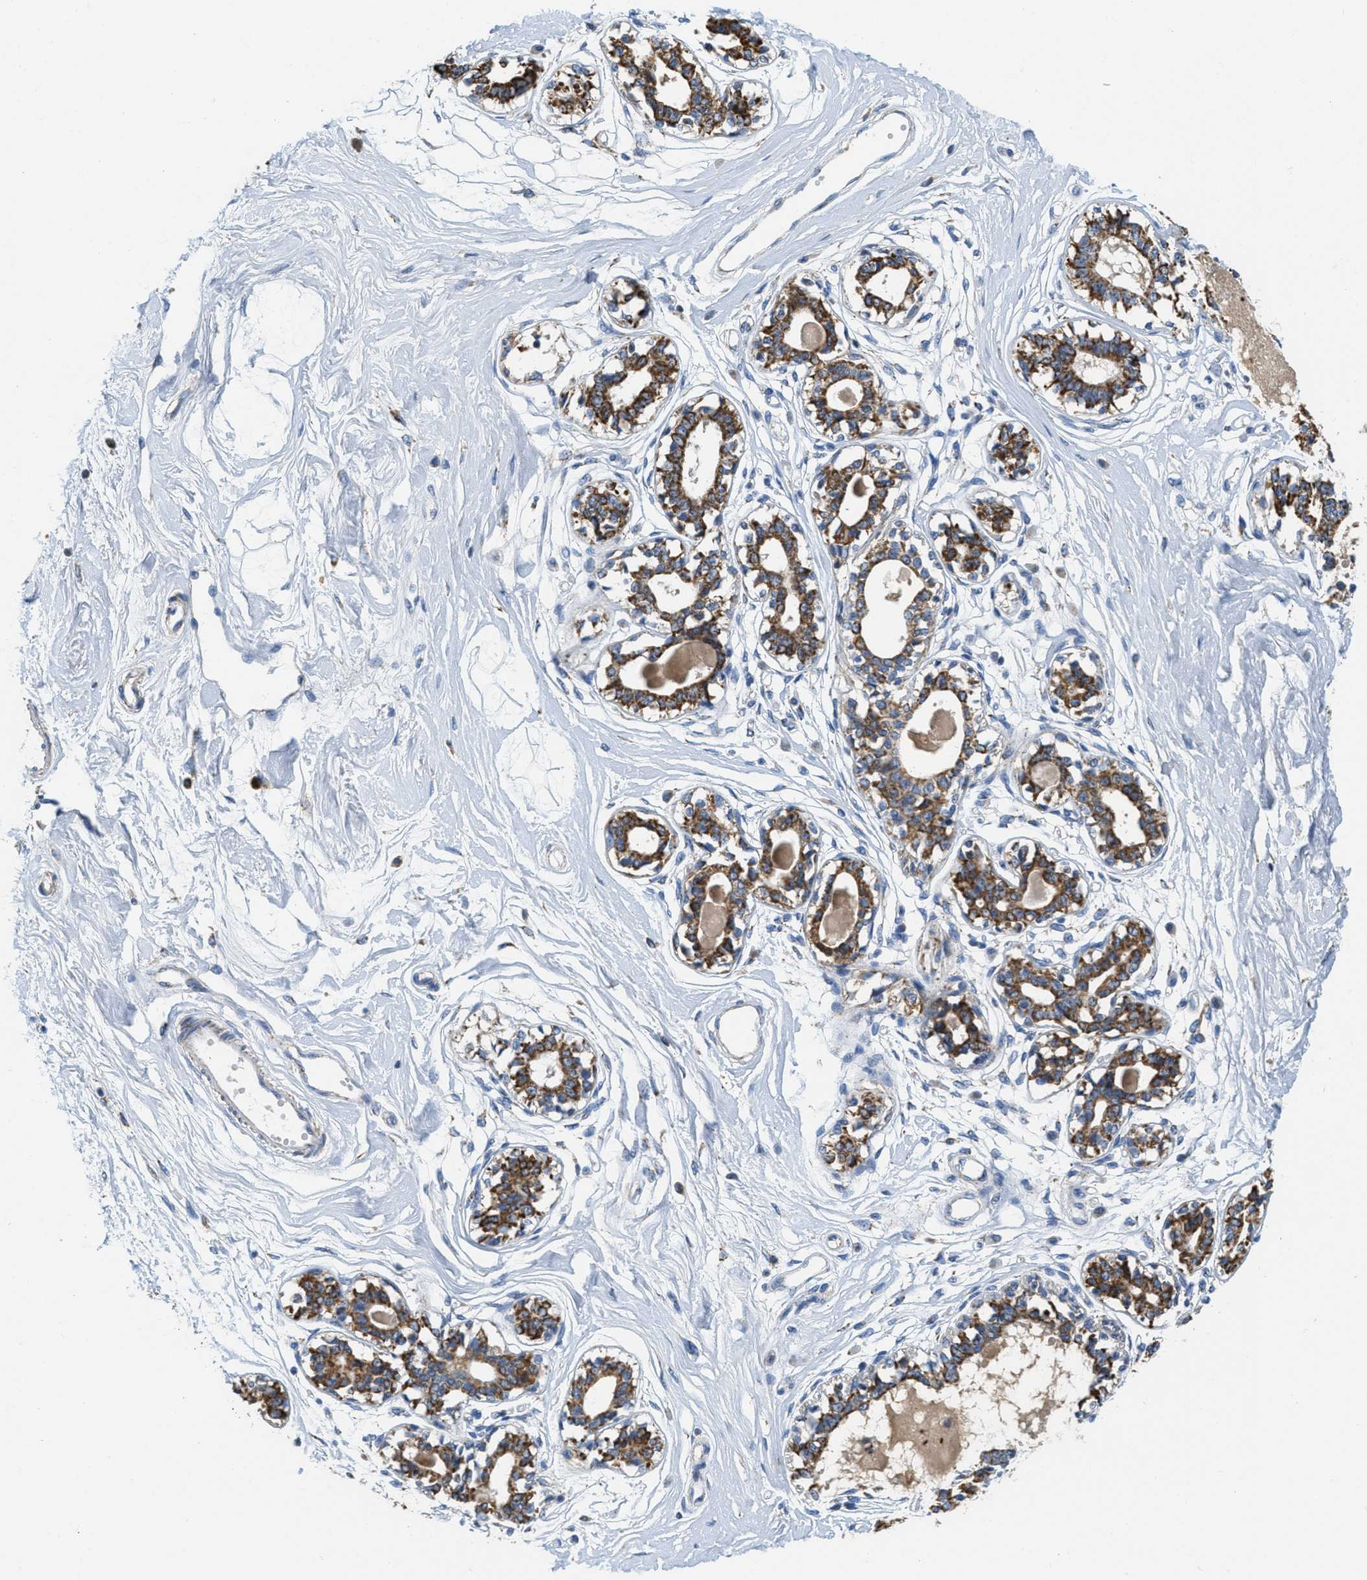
{"staining": {"intensity": "negative", "quantity": "none", "location": "none"}, "tissue": "breast", "cell_type": "Adipocytes", "image_type": "normal", "snomed": [{"axis": "morphology", "description": "Normal tissue, NOS"}, {"axis": "topography", "description": "Breast"}], "caption": "Adipocytes are negative for brown protein staining in normal breast. (Brightfield microscopy of DAB IHC at high magnification).", "gene": "KCNJ5", "patient": {"sex": "female", "age": 45}}